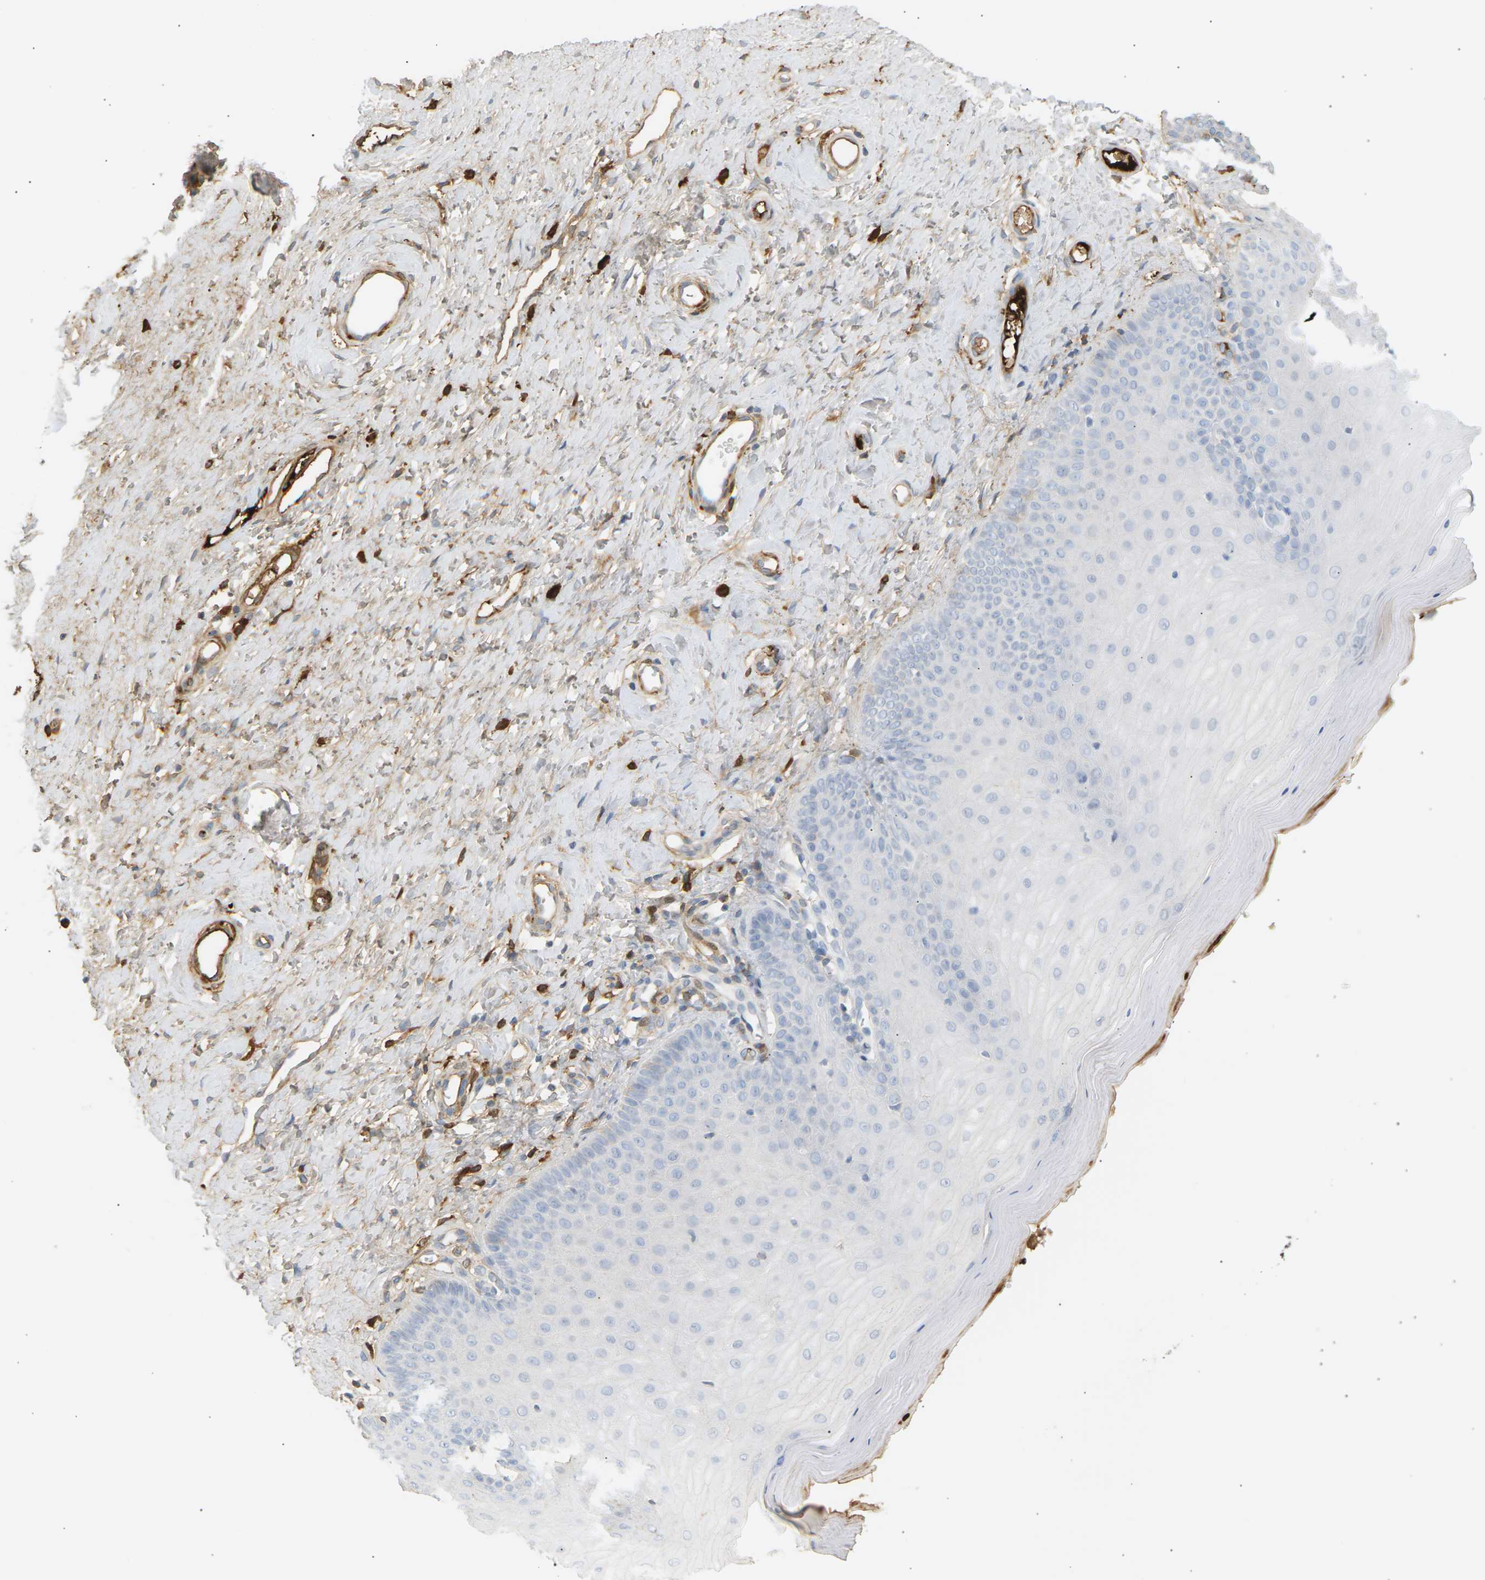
{"staining": {"intensity": "moderate", "quantity": "25%-75%", "location": "cytoplasmic/membranous"}, "tissue": "cervix", "cell_type": "Squamous epithelial cells", "image_type": "normal", "snomed": [{"axis": "morphology", "description": "Normal tissue, NOS"}, {"axis": "topography", "description": "Cervix"}], "caption": "Normal cervix was stained to show a protein in brown. There is medium levels of moderate cytoplasmic/membranous expression in about 25%-75% of squamous epithelial cells. The staining was performed using DAB, with brown indicating positive protein expression. Nuclei are stained blue with hematoxylin.", "gene": "IGLC3", "patient": {"sex": "female", "age": 55}}